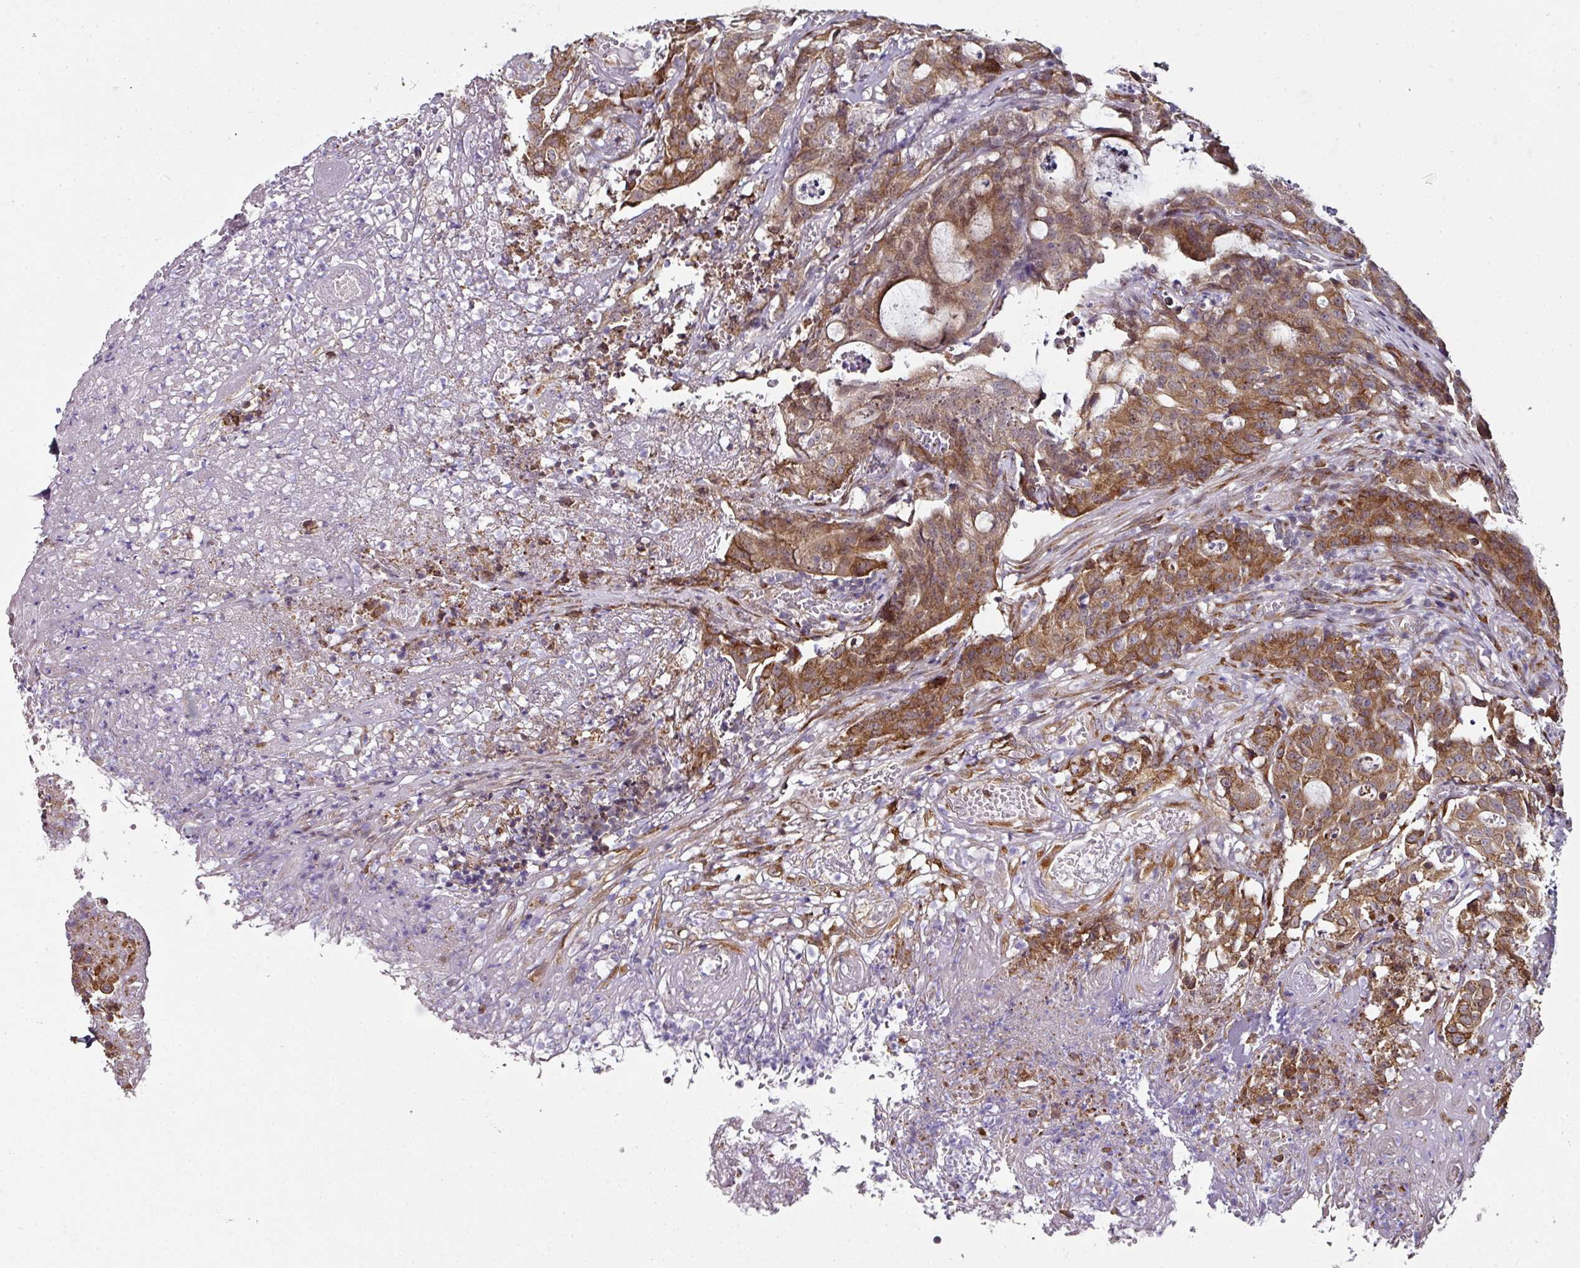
{"staining": {"intensity": "moderate", "quantity": ">75%", "location": "cytoplasmic/membranous"}, "tissue": "colorectal cancer", "cell_type": "Tumor cells", "image_type": "cancer", "snomed": [{"axis": "morphology", "description": "Adenocarcinoma, NOS"}, {"axis": "topography", "description": "Colon"}], "caption": "DAB immunohistochemical staining of human colorectal cancer reveals moderate cytoplasmic/membranous protein positivity in about >75% of tumor cells. (Stains: DAB (3,3'-diaminobenzidine) in brown, nuclei in blue, Microscopy: brightfield microscopy at high magnification).", "gene": "APOLD1", "patient": {"sex": "male", "age": 83}}